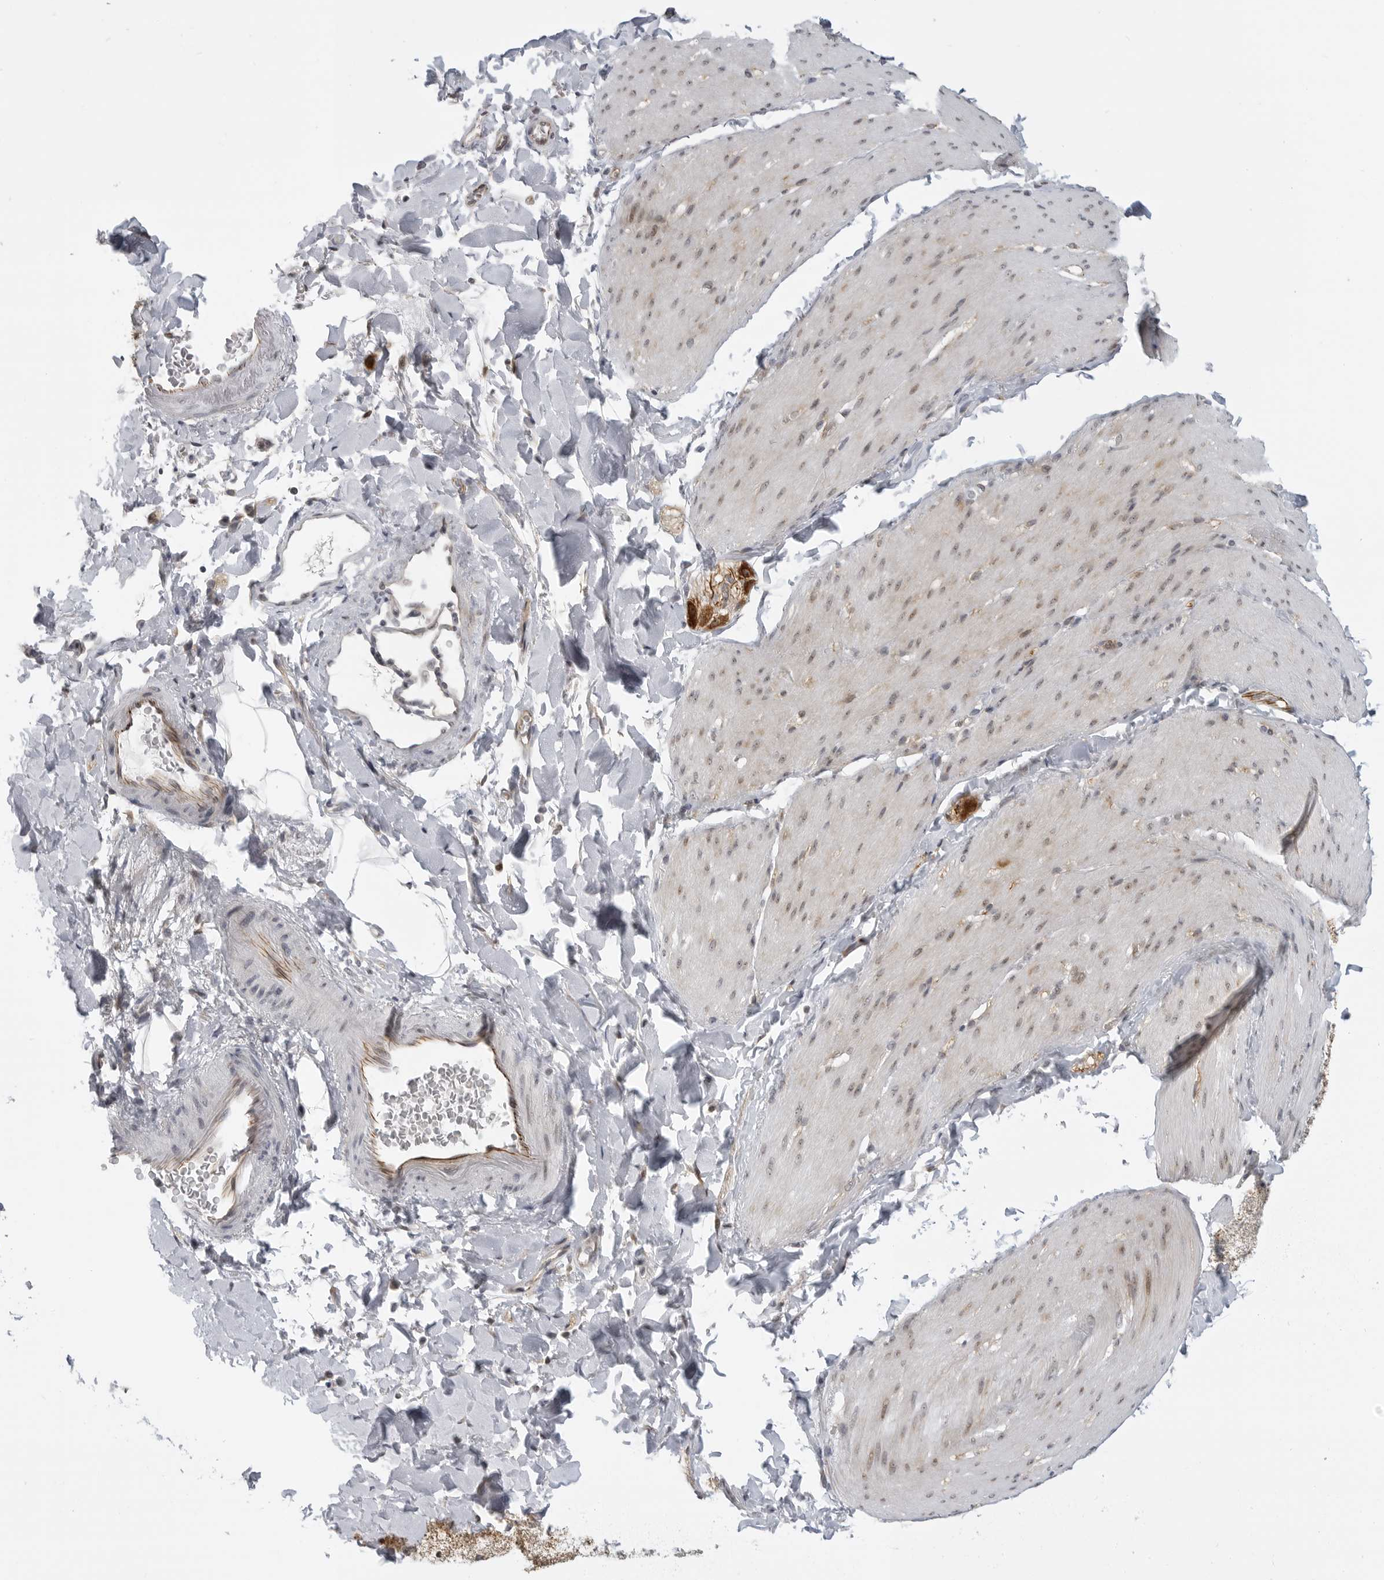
{"staining": {"intensity": "weak", "quantity": "<25%", "location": "cytoplasmic/membranous"}, "tissue": "smooth muscle", "cell_type": "Smooth muscle cells", "image_type": "normal", "snomed": [{"axis": "morphology", "description": "Normal tissue, NOS"}, {"axis": "topography", "description": "Smooth muscle"}, {"axis": "topography", "description": "Small intestine"}], "caption": "DAB immunohistochemical staining of unremarkable smooth muscle demonstrates no significant positivity in smooth muscle cells.", "gene": "CEP295NL", "patient": {"sex": "female", "age": 84}}